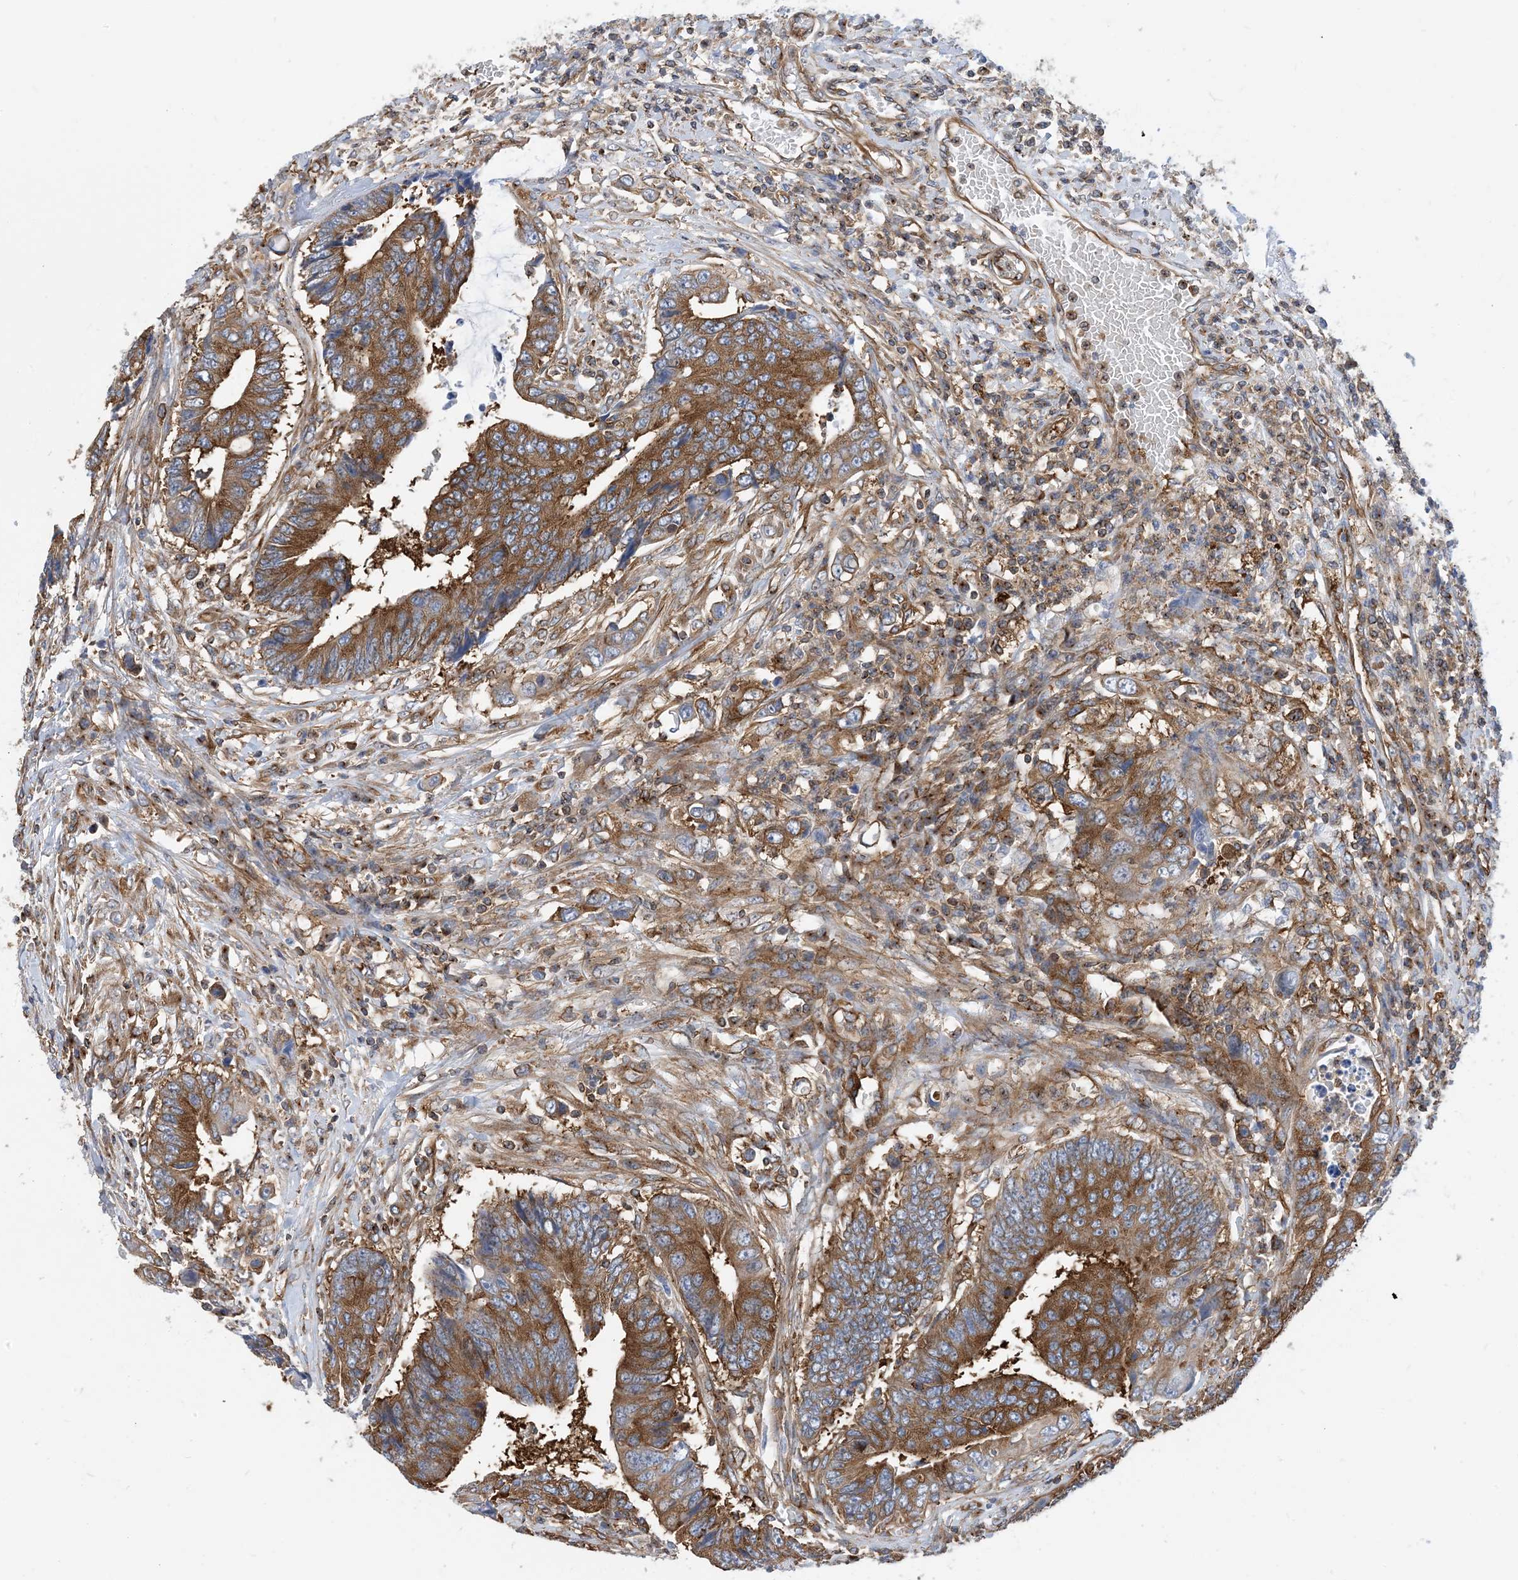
{"staining": {"intensity": "moderate", "quantity": ">75%", "location": "cytoplasmic/membranous"}, "tissue": "colorectal cancer", "cell_type": "Tumor cells", "image_type": "cancer", "snomed": [{"axis": "morphology", "description": "Adenocarcinoma, NOS"}, {"axis": "topography", "description": "Rectum"}], "caption": "Colorectal cancer stained with a brown dye demonstrates moderate cytoplasmic/membranous positive positivity in approximately >75% of tumor cells.", "gene": "DYNC1LI1", "patient": {"sex": "male", "age": 84}}